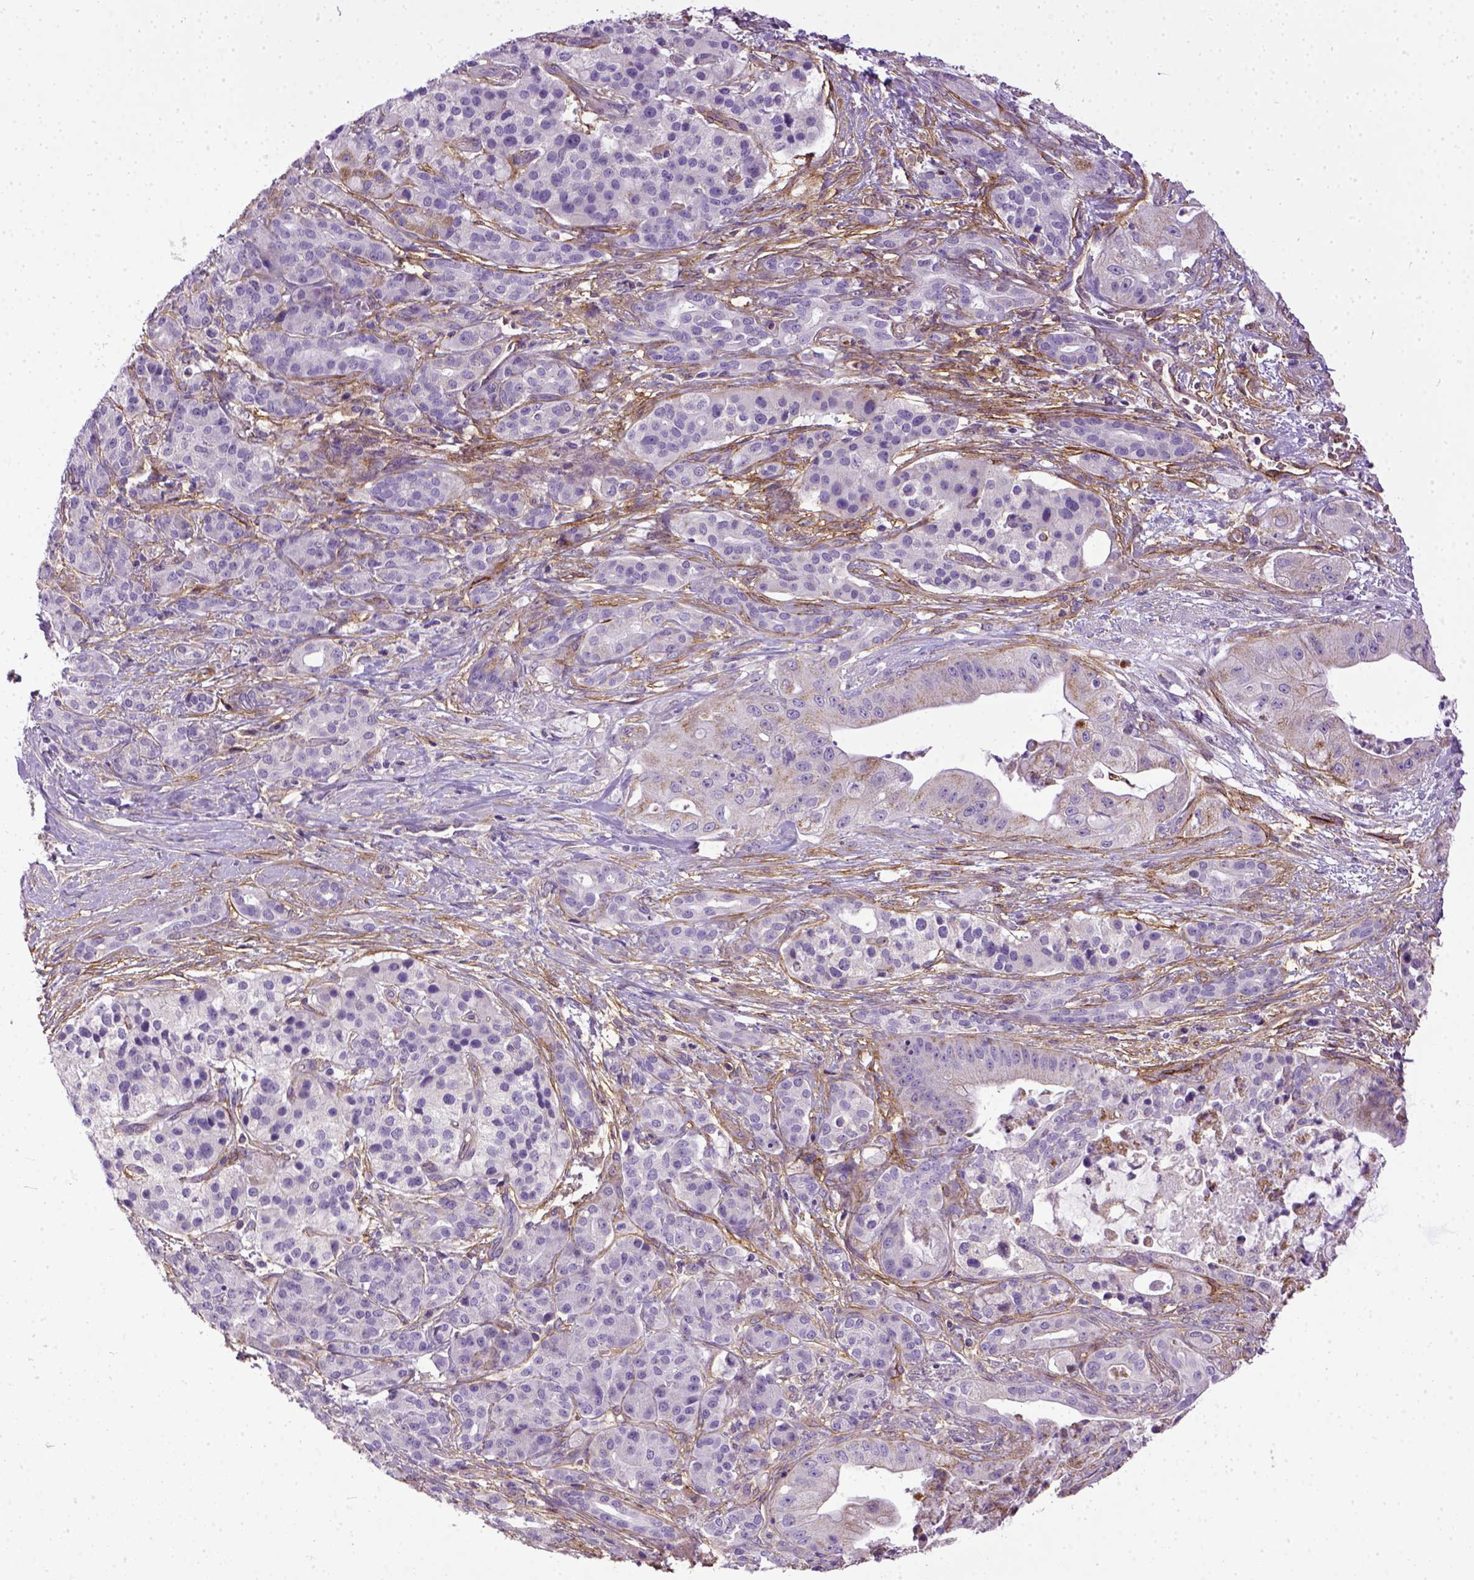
{"staining": {"intensity": "negative", "quantity": "none", "location": "none"}, "tissue": "pancreatic cancer", "cell_type": "Tumor cells", "image_type": "cancer", "snomed": [{"axis": "morphology", "description": "Normal tissue, NOS"}, {"axis": "morphology", "description": "Inflammation, NOS"}, {"axis": "morphology", "description": "Adenocarcinoma, NOS"}, {"axis": "topography", "description": "Pancreas"}], "caption": "Immunohistochemistry (IHC) photomicrograph of human pancreatic cancer stained for a protein (brown), which exhibits no positivity in tumor cells.", "gene": "ENG", "patient": {"sex": "male", "age": 57}}